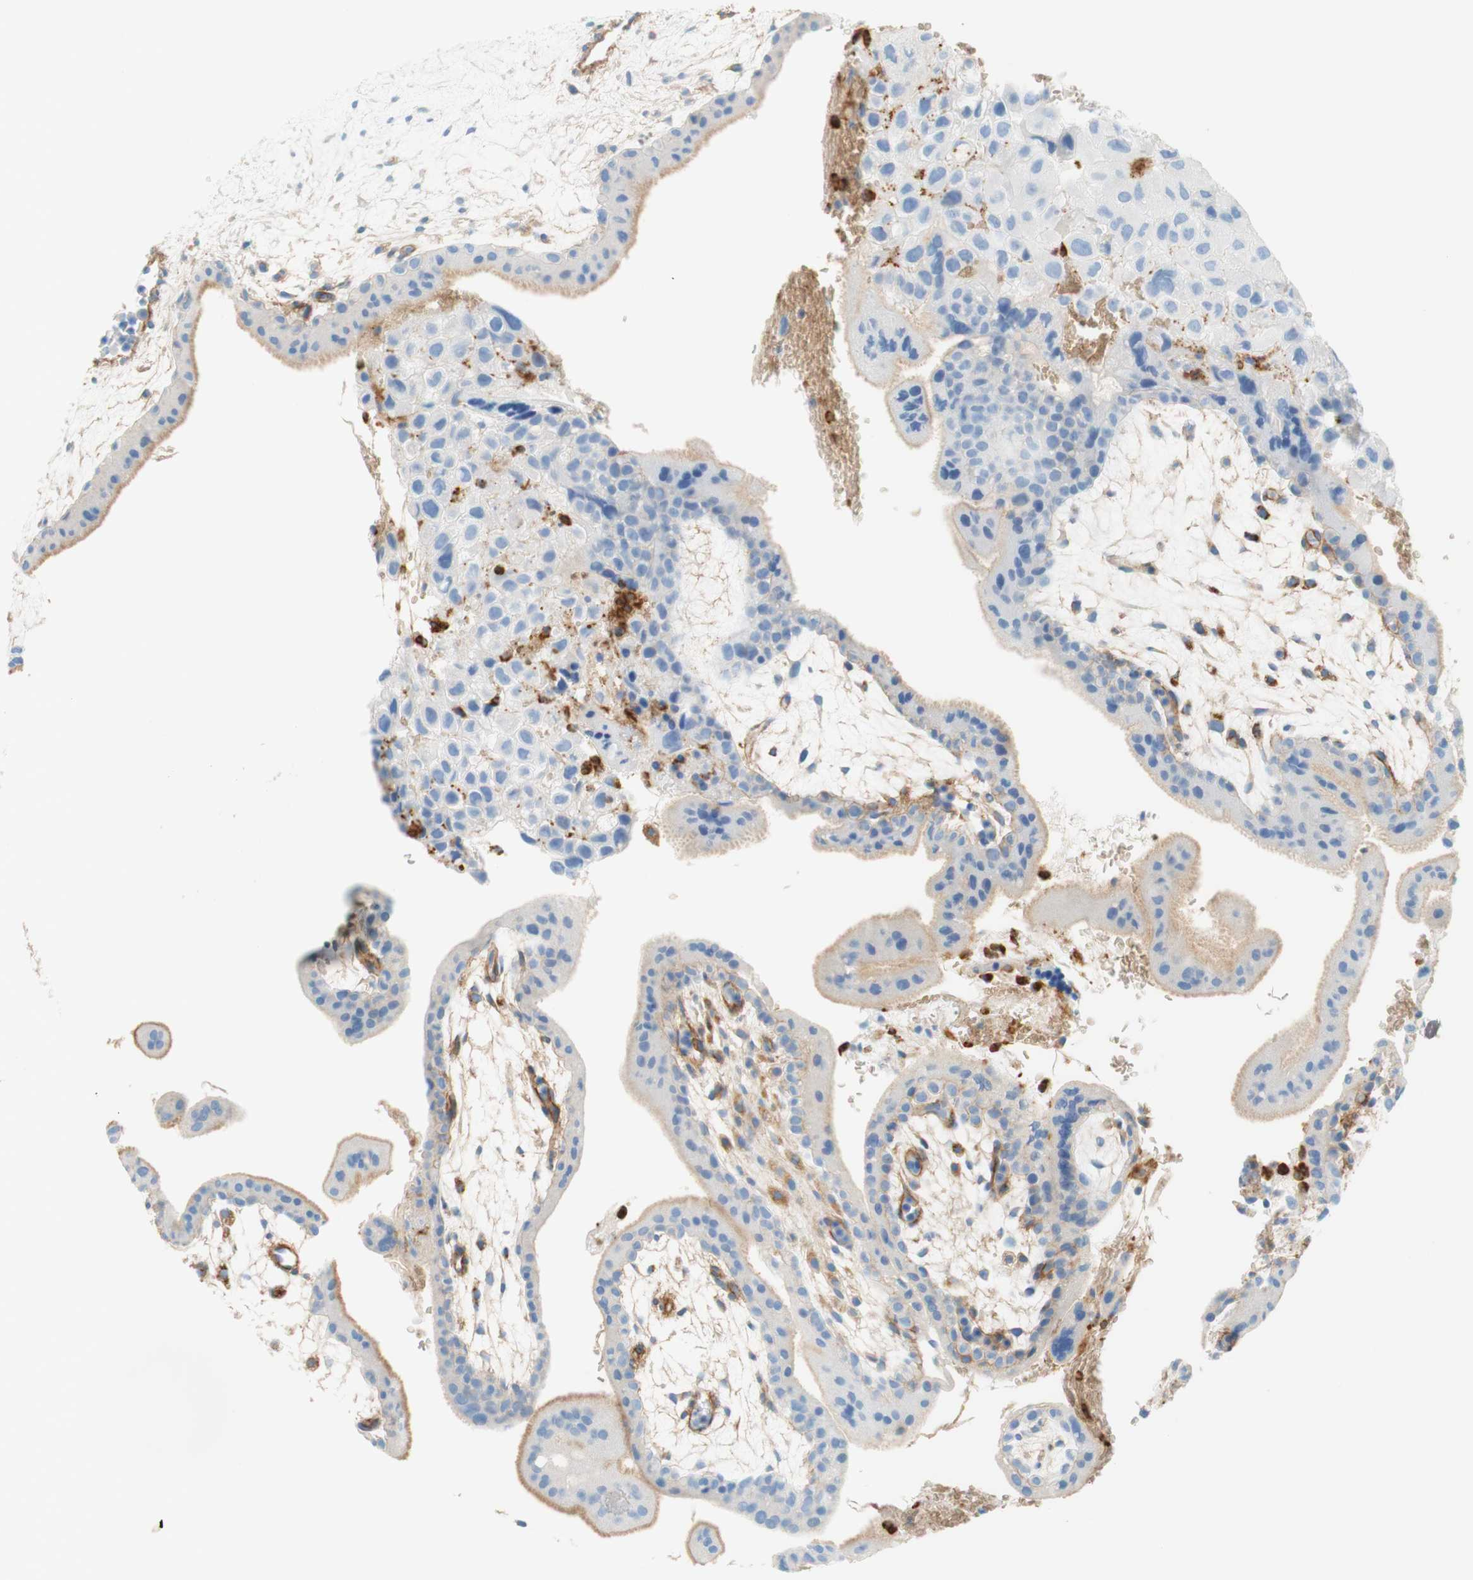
{"staining": {"intensity": "negative", "quantity": "none", "location": "none"}, "tissue": "placenta", "cell_type": "Decidual cells", "image_type": "normal", "snomed": [{"axis": "morphology", "description": "Normal tissue, NOS"}, {"axis": "topography", "description": "Placenta"}], "caption": "IHC image of benign human placenta stained for a protein (brown), which demonstrates no positivity in decidual cells.", "gene": "STOM", "patient": {"sex": "female", "age": 35}}